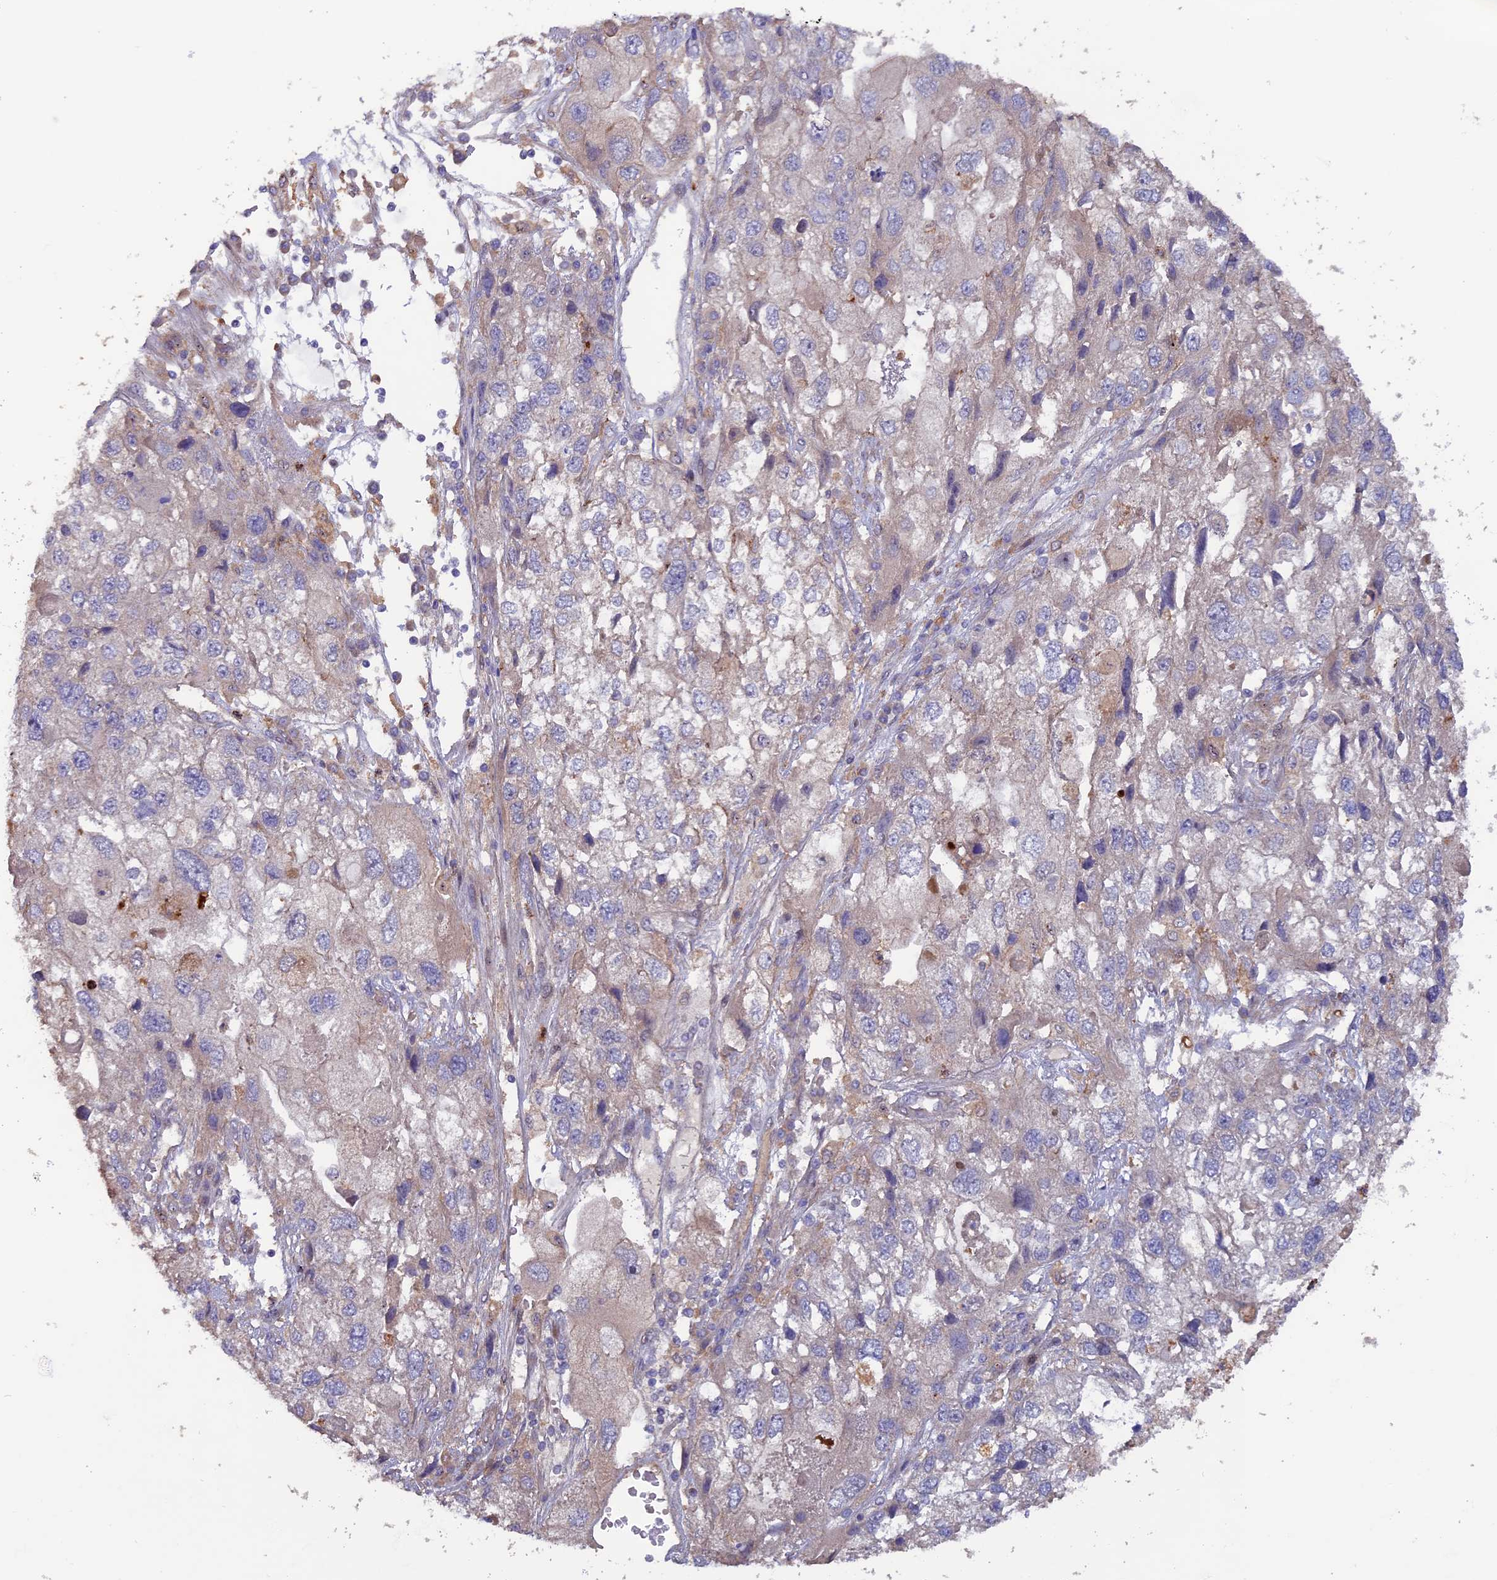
{"staining": {"intensity": "negative", "quantity": "none", "location": "none"}, "tissue": "endometrial cancer", "cell_type": "Tumor cells", "image_type": "cancer", "snomed": [{"axis": "morphology", "description": "Adenocarcinoma, NOS"}, {"axis": "topography", "description": "Endometrium"}], "caption": "Tumor cells are negative for brown protein staining in adenocarcinoma (endometrial).", "gene": "FERMT1", "patient": {"sex": "female", "age": 49}}